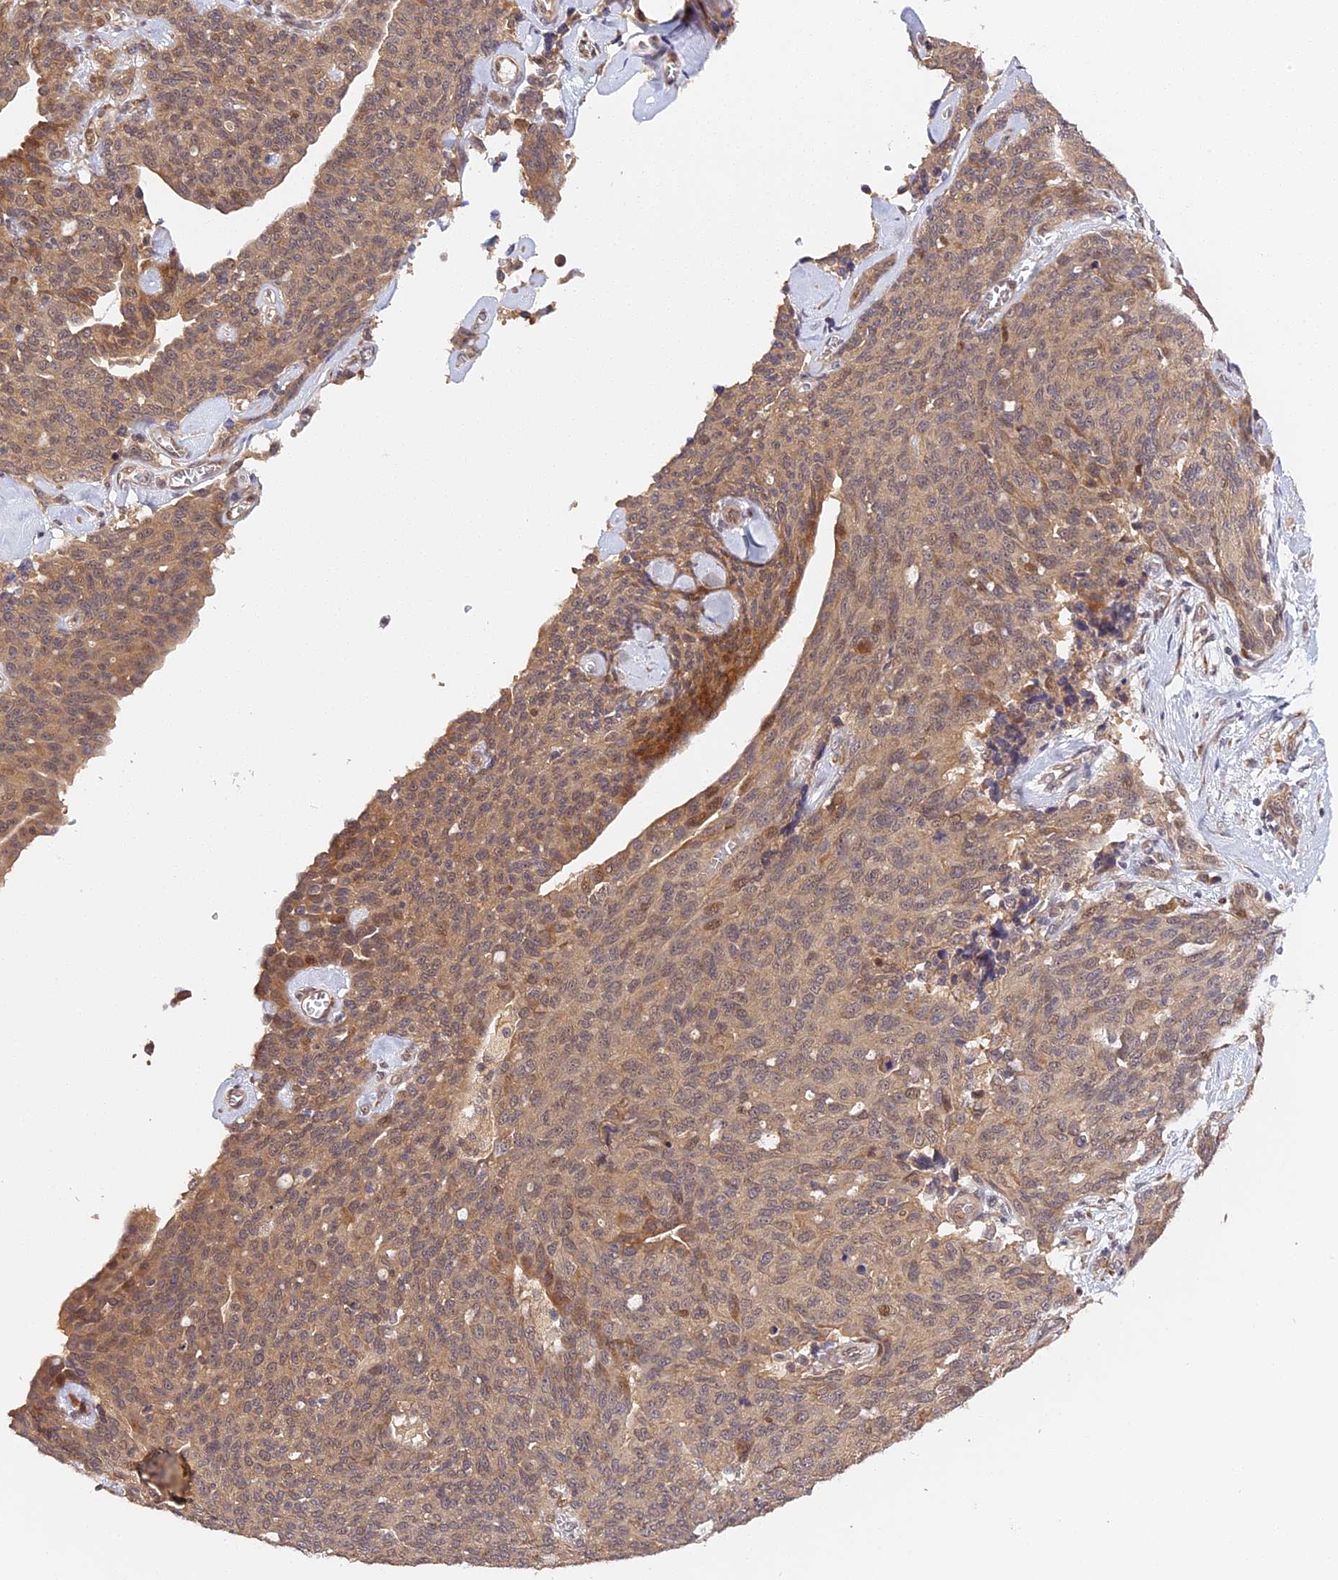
{"staining": {"intensity": "weak", "quantity": "25%-75%", "location": "cytoplasmic/membranous"}, "tissue": "ovarian cancer", "cell_type": "Tumor cells", "image_type": "cancer", "snomed": [{"axis": "morphology", "description": "Carcinoma, endometroid"}, {"axis": "topography", "description": "Ovary"}], "caption": "A high-resolution micrograph shows immunohistochemistry staining of ovarian cancer (endometroid carcinoma), which reveals weak cytoplasmic/membranous staining in approximately 25%-75% of tumor cells.", "gene": "IMPACT", "patient": {"sex": "female", "age": 60}}